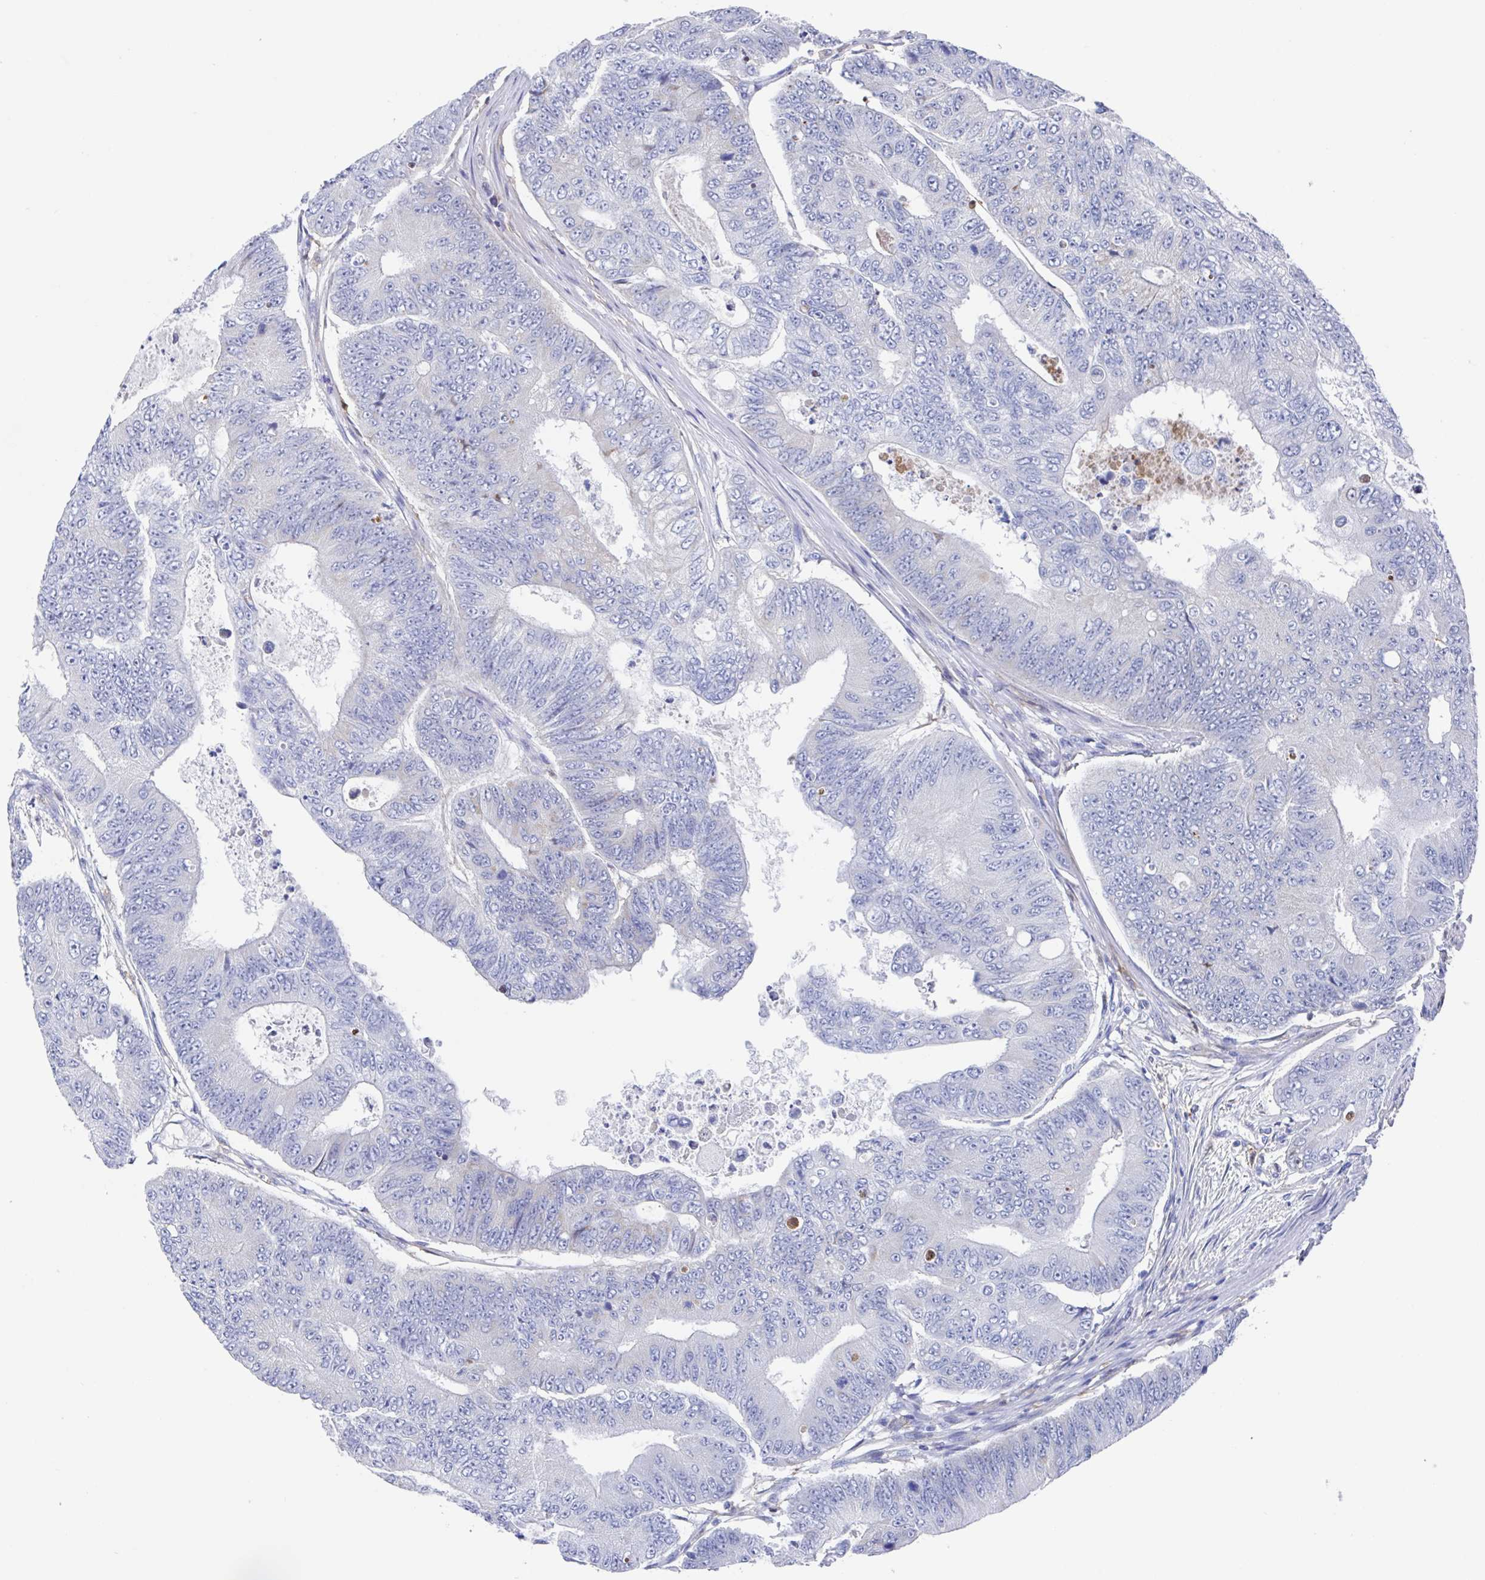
{"staining": {"intensity": "negative", "quantity": "none", "location": "none"}, "tissue": "colorectal cancer", "cell_type": "Tumor cells", "image_type": "cancer", "snomed": [{"axis": "morphology", "description": "Adenocarcinoma, NOS"}, {"axis": "topography", "description": "Colon"}], "caption": "DAB (3,3'-diaminobenzidine) immunohistochemical staining of human colorectal cancer displays no significant staining in tumor cells.", "gene": "FCGR3A", "patient": {"sex": "female", "age": 48}}